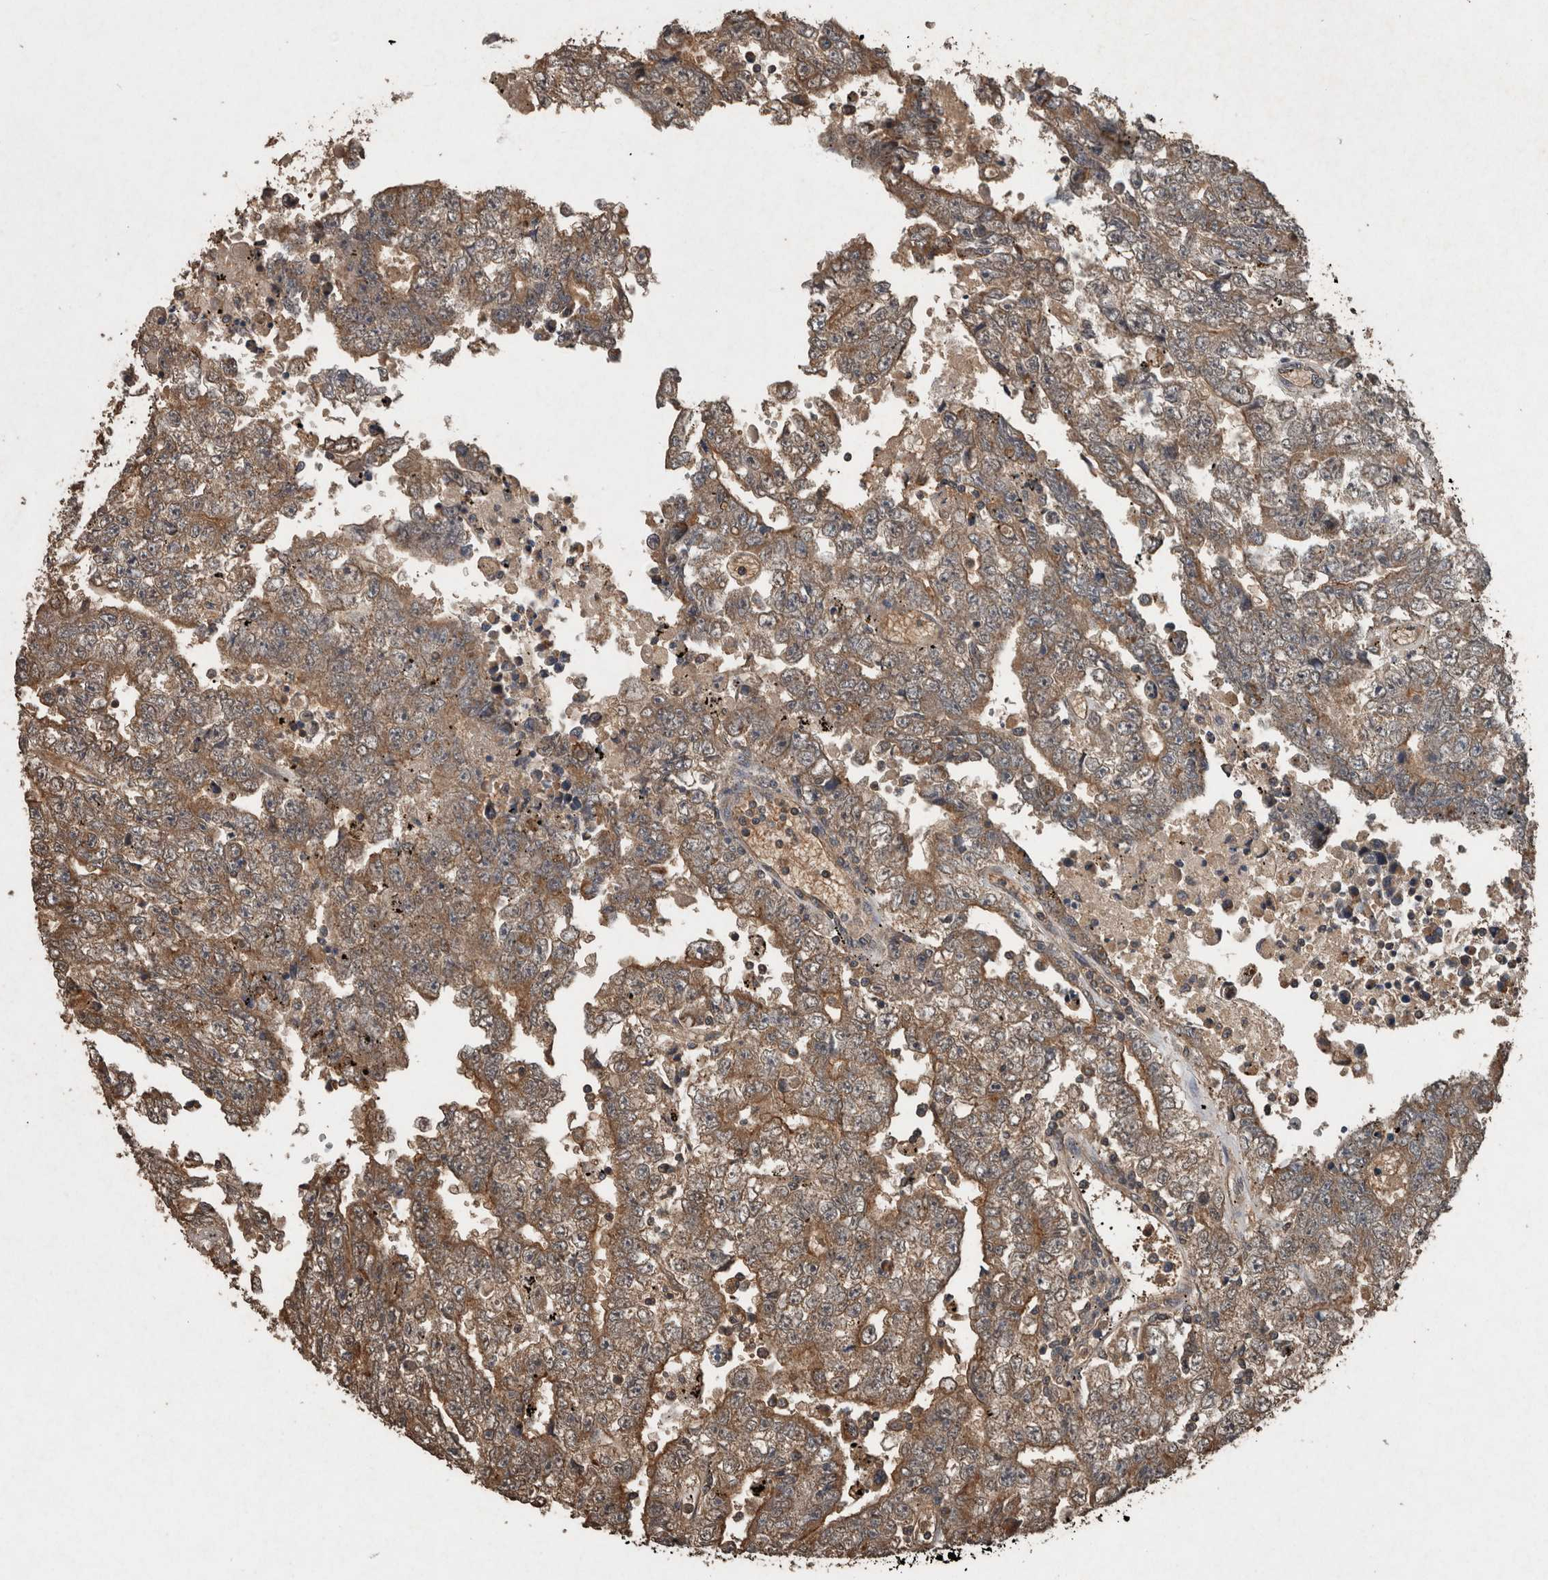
{"staining": {"intensity": "moderate", "quantity": ">75%", "location": "cytoplasmic/membranous"}, "tissue": "testis cancer", "cell_type": "Tumor cells", "image_type": "cancer", "snomed": [{"axis": "morphology", "description": "Carcinoma, Embryonal, NOS"}, {"axis": "topography", "description": "Testis"}], "caption": "Immunohistochemistry image of human testis cancer stained for a protein (brown), which demonstrates medium levels of moderate cytoplasmic/membranous expression in approximately >75% of tumor cells.", "gene": "FGFRL1", "patient": {"sex": "male", "age": 25}}